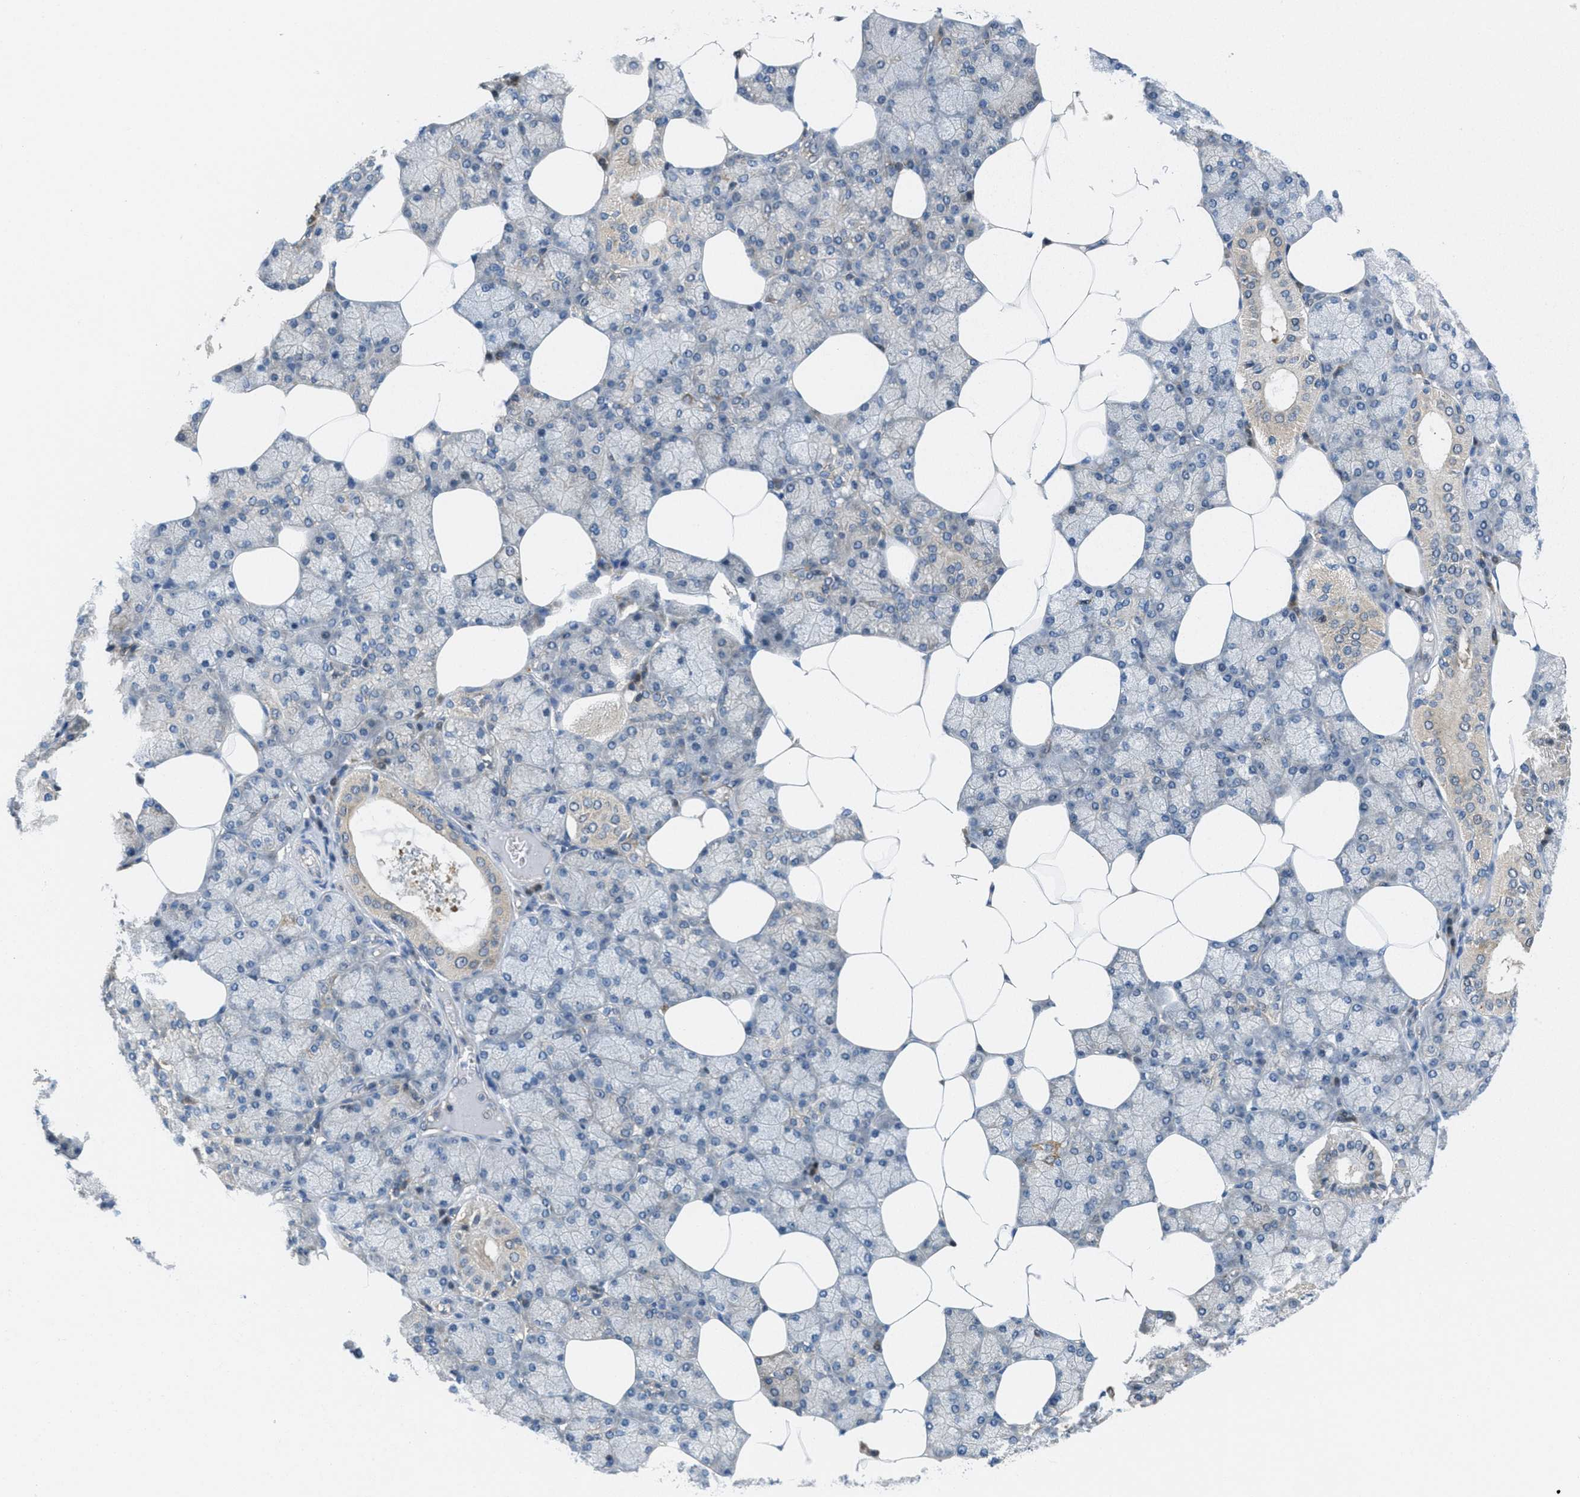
{"staining": {"intensity": "moderate", "quantity": "25%-75%", "location": "cytoplasmic/membranous"}, "tissue": "salivary gland", "cell_type": "Glandular cells", "image_type": "normal", "snomed": [{"axis": "morphology", "description": "Normal tissue, NOS"}, {"axis": "topography", "description": "Salivary gland"}], "caption": "Immunohistochemical staining of unremarkable human salivary gland shows medium levels of moderate cytoplasmic/membranous positivity in approximately 25%-75% of glandular cells.", "gene": "PIP5K1C", "patient": {"sex": "male", "age": 62}}